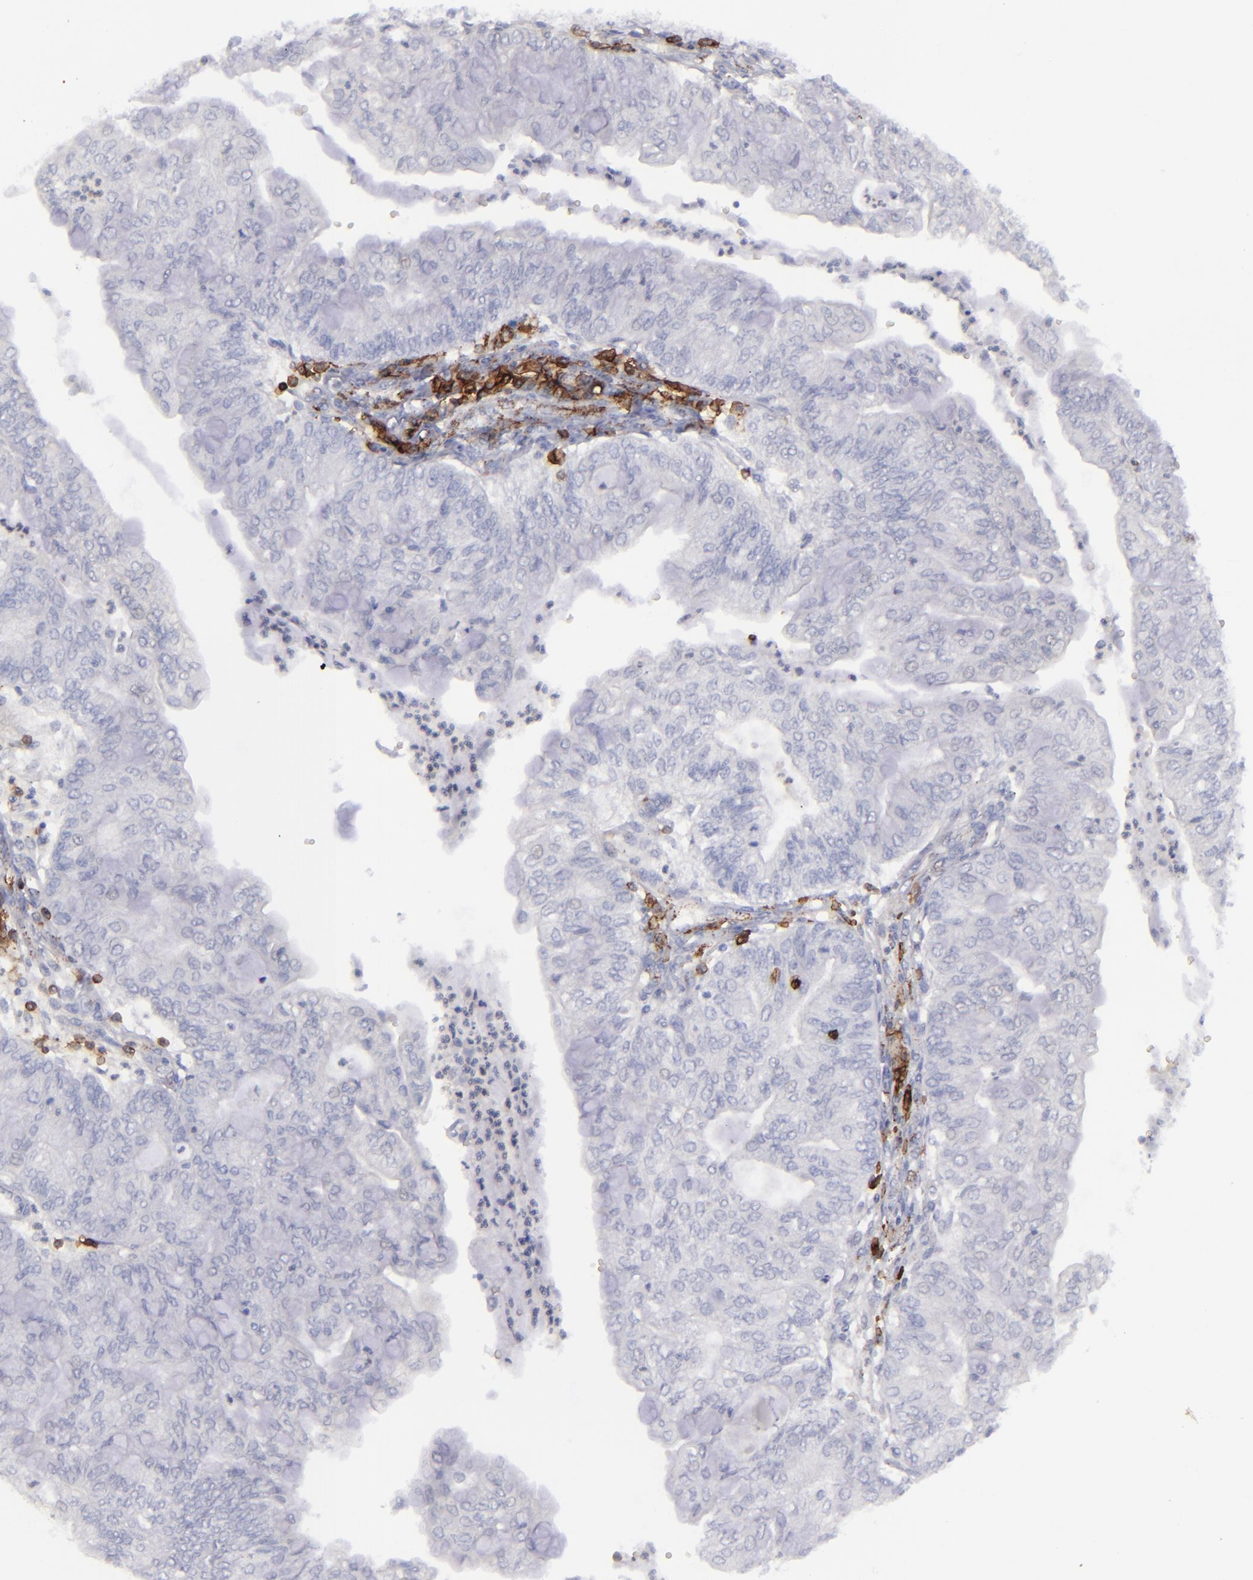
{"staining": {"intensity": "negative", "quantity": "none", "location": "none"}, "tissue": "endometrial cancer", "cell_type": "Tumor cells", "image_type": "cancer", "snomed": [{"axis": "morphology", "description": "Adenocarcinoma, NOS"}, {"axis": "topography", "description": "Endometrium"}], "caption": "DAB (3,3'-diaminobenzidine) immunohistochemical staining of endometrial cancer (adenocarcinoma) reveals no significant expression in tumor cells. (DAB IHC visualized using brightfield microscopy, high magnification).", "gene": "CD27", "patient": {"sex": "female", "age": 59}}